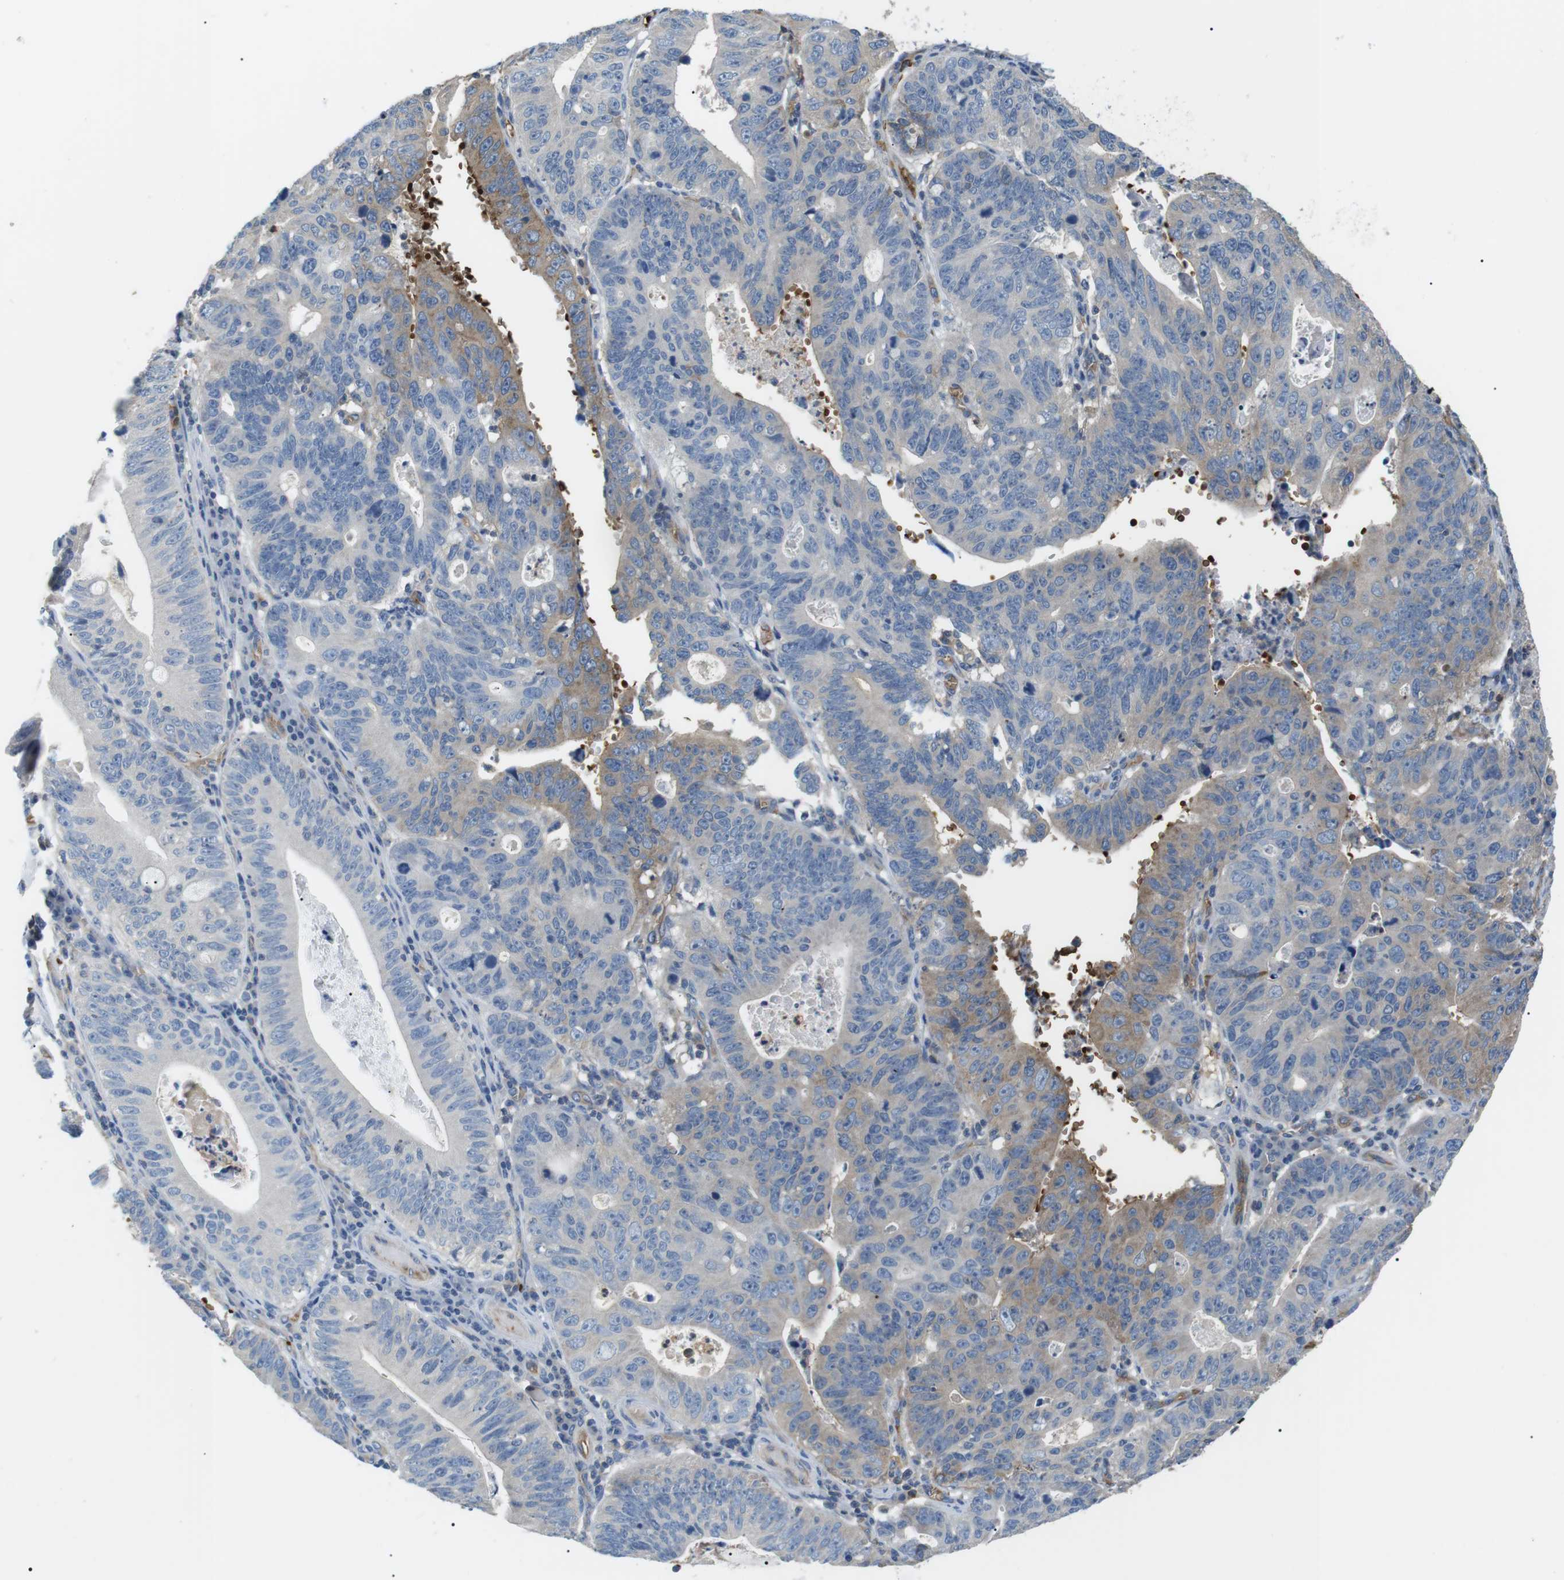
{"staining": {"intensity": "moderate", "quantity": "<25%", "location": "cytoplasmic/membranous"}, "tissue": "stomach cancer", "cell_type": "Tumor cells", "image_type": "cancer", "snomed": [{"axis": "morphology", "description": "Adenocarcinoma, NOS"}, {"axis": "topography", "description": "Stomach"}], "caption": "This photomicrograph exhibits immunohistochemistry staining of stomach adenocarcinoma, with low moderate cytoplasmic/membranous expression in about <25% of tumor cells.", "gene": "ADCY10", "patient": {"sex": "male", "age": 59}}